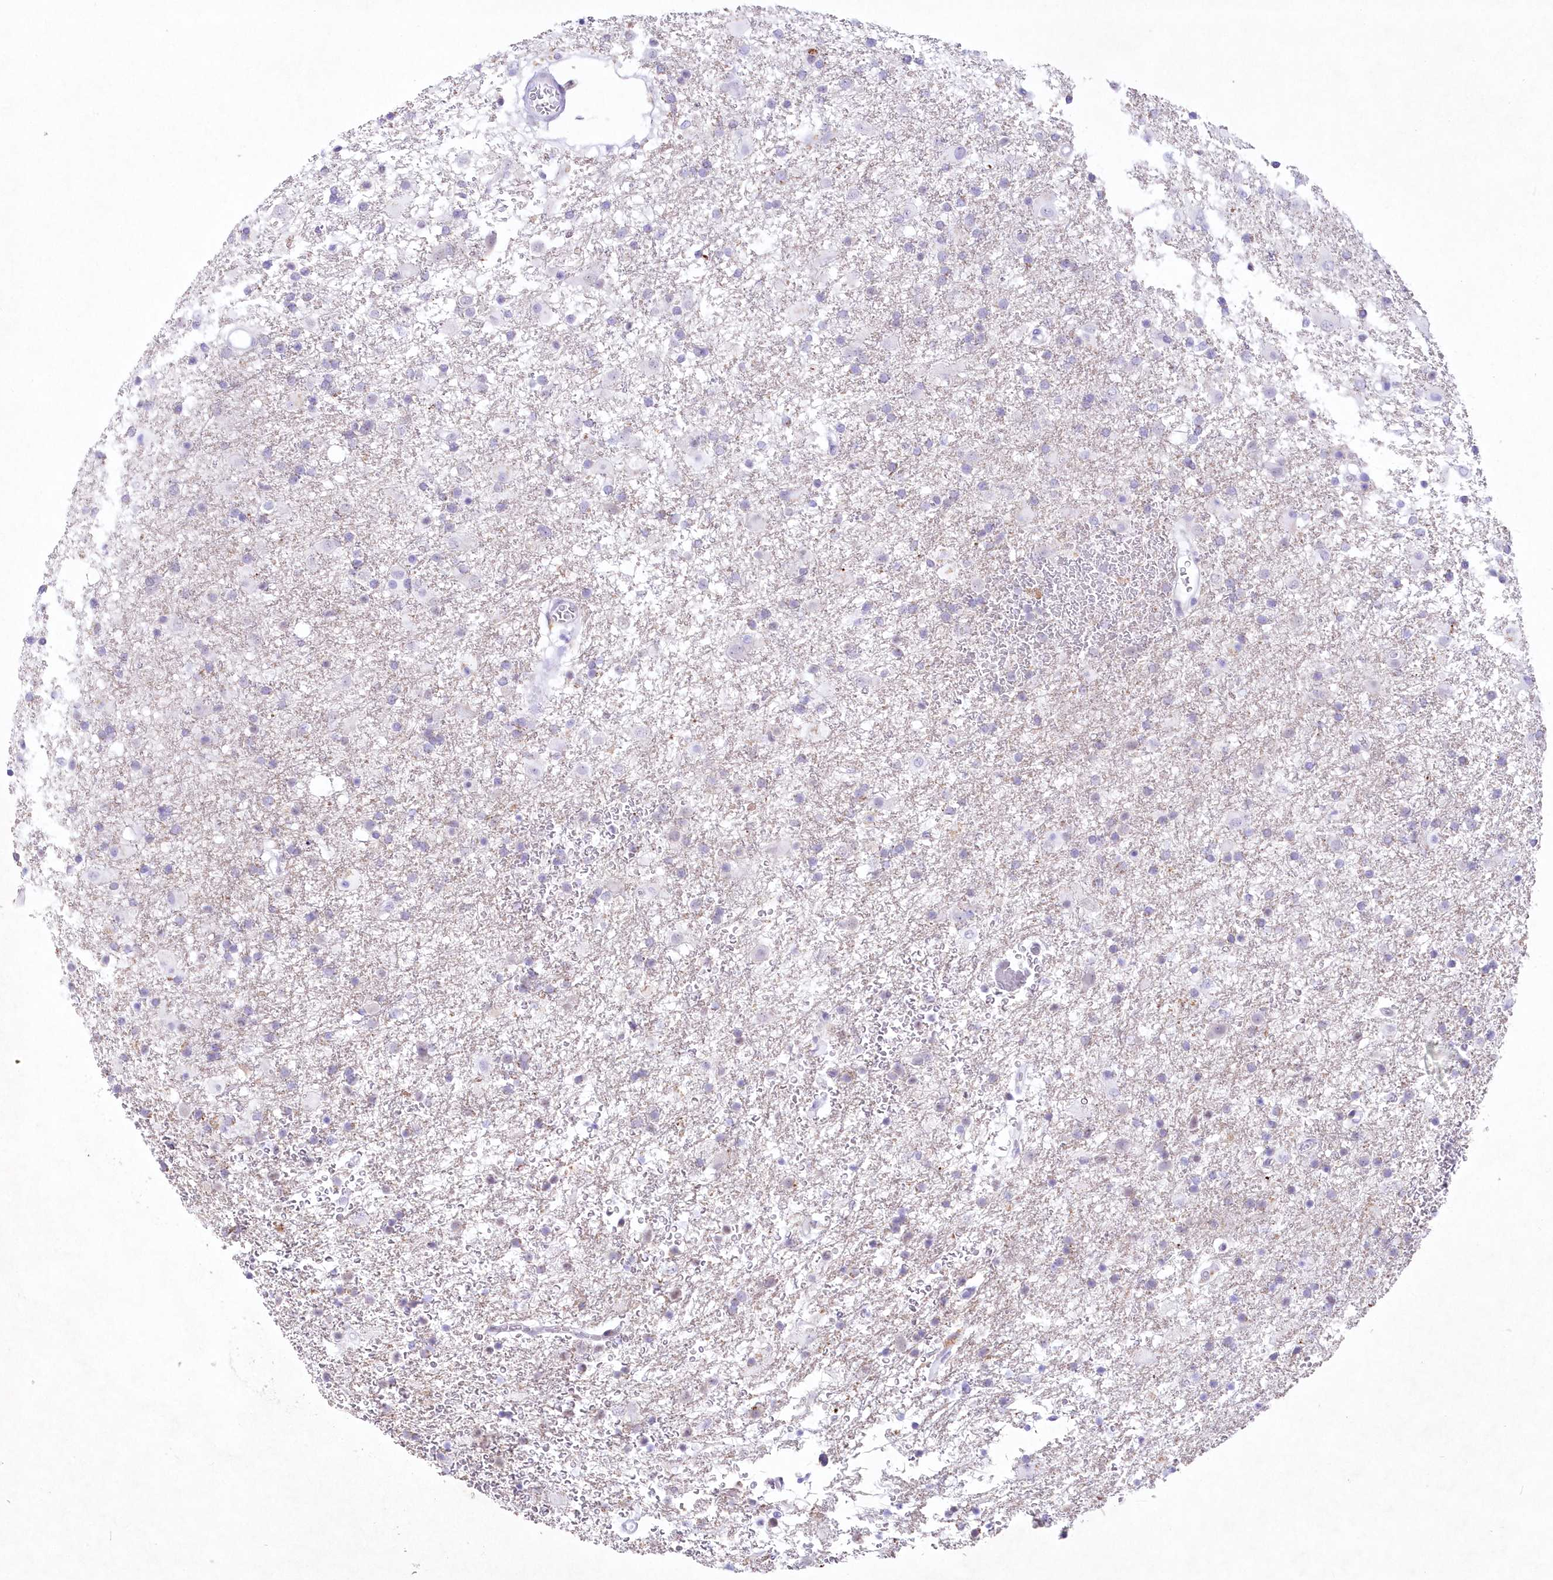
{"staining": {"intensity": "negative", "quantity": "none", "location": "none"}, "tissue": "glioma", "cell_type": "Tumor cells", "image_type": "cancer", "snomed": [{"axis": "morphology", "description": "Glioma, malignant, Low grade"}, {"axis": "topography", "description": "Brain"}], "caption": "Tumor cells show no significant protein expression in malignant low-grade glioma. The staining is performed using DAB brown chromogen with nuclei counter-stained in using hematoxylin.", "gene": "RBM27", "patient": {"sex": "male", "age": 65}}